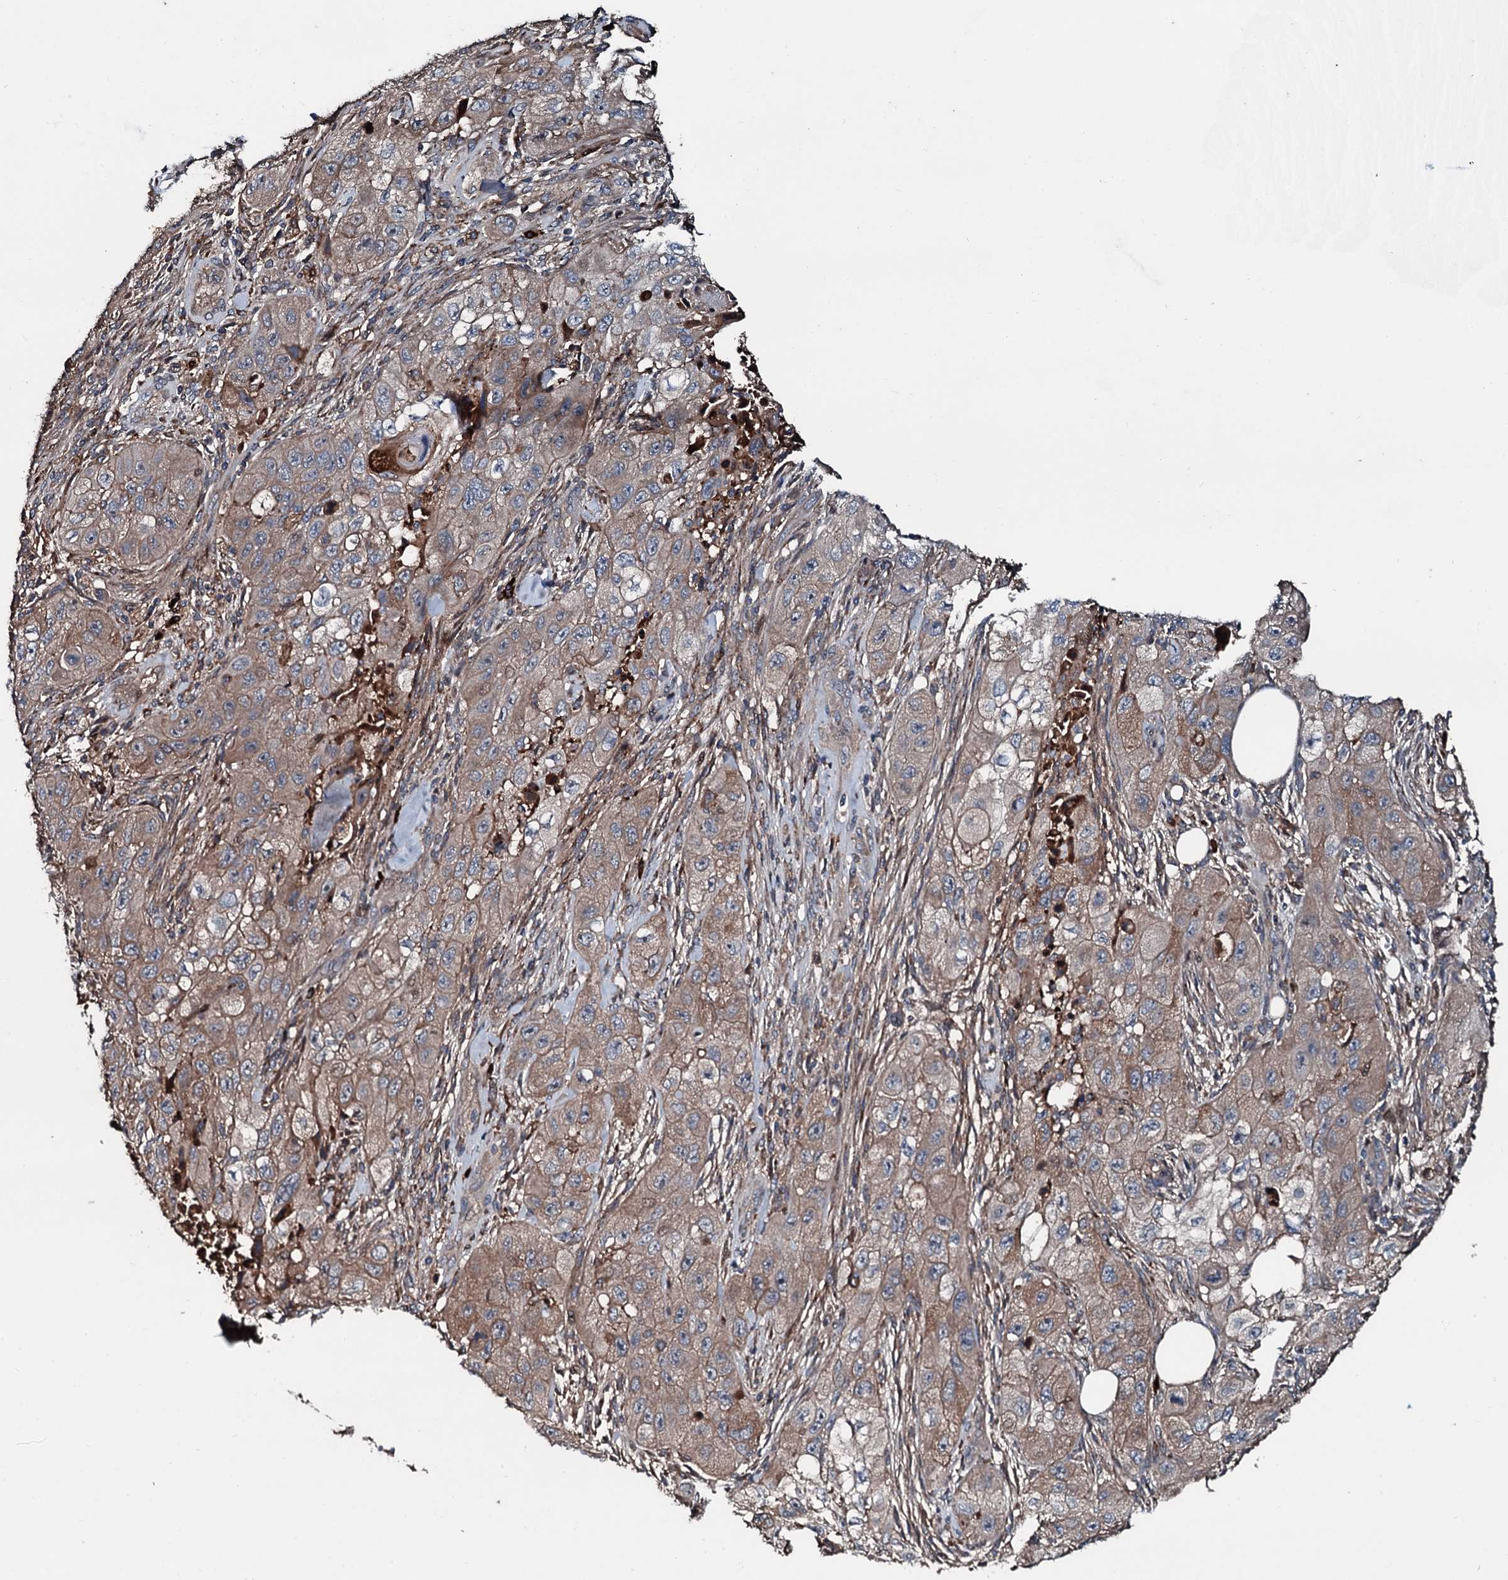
{"staining": {"intensity": "weak", "quantity": ">75%", "location": "cytoplasmic/membranous"}, "tissue": "skin cancer", "cell_type": "Tumor cells", "image_type": "cancer", "snomed": [{"axis": "morphology", "description": "Squamous cell carcinoma, NOS"}, {"axis": "topography", "description": "Skin"}, {"axis": "topography", "description": "Subcutis"}], "caption": "Human skin cancer (squamous cell carcinoma) stained with a protein marker exhibits weak staining in tumor cells.", "gene": "AARS1", "patient": {"sex": "male", "age": 73}}